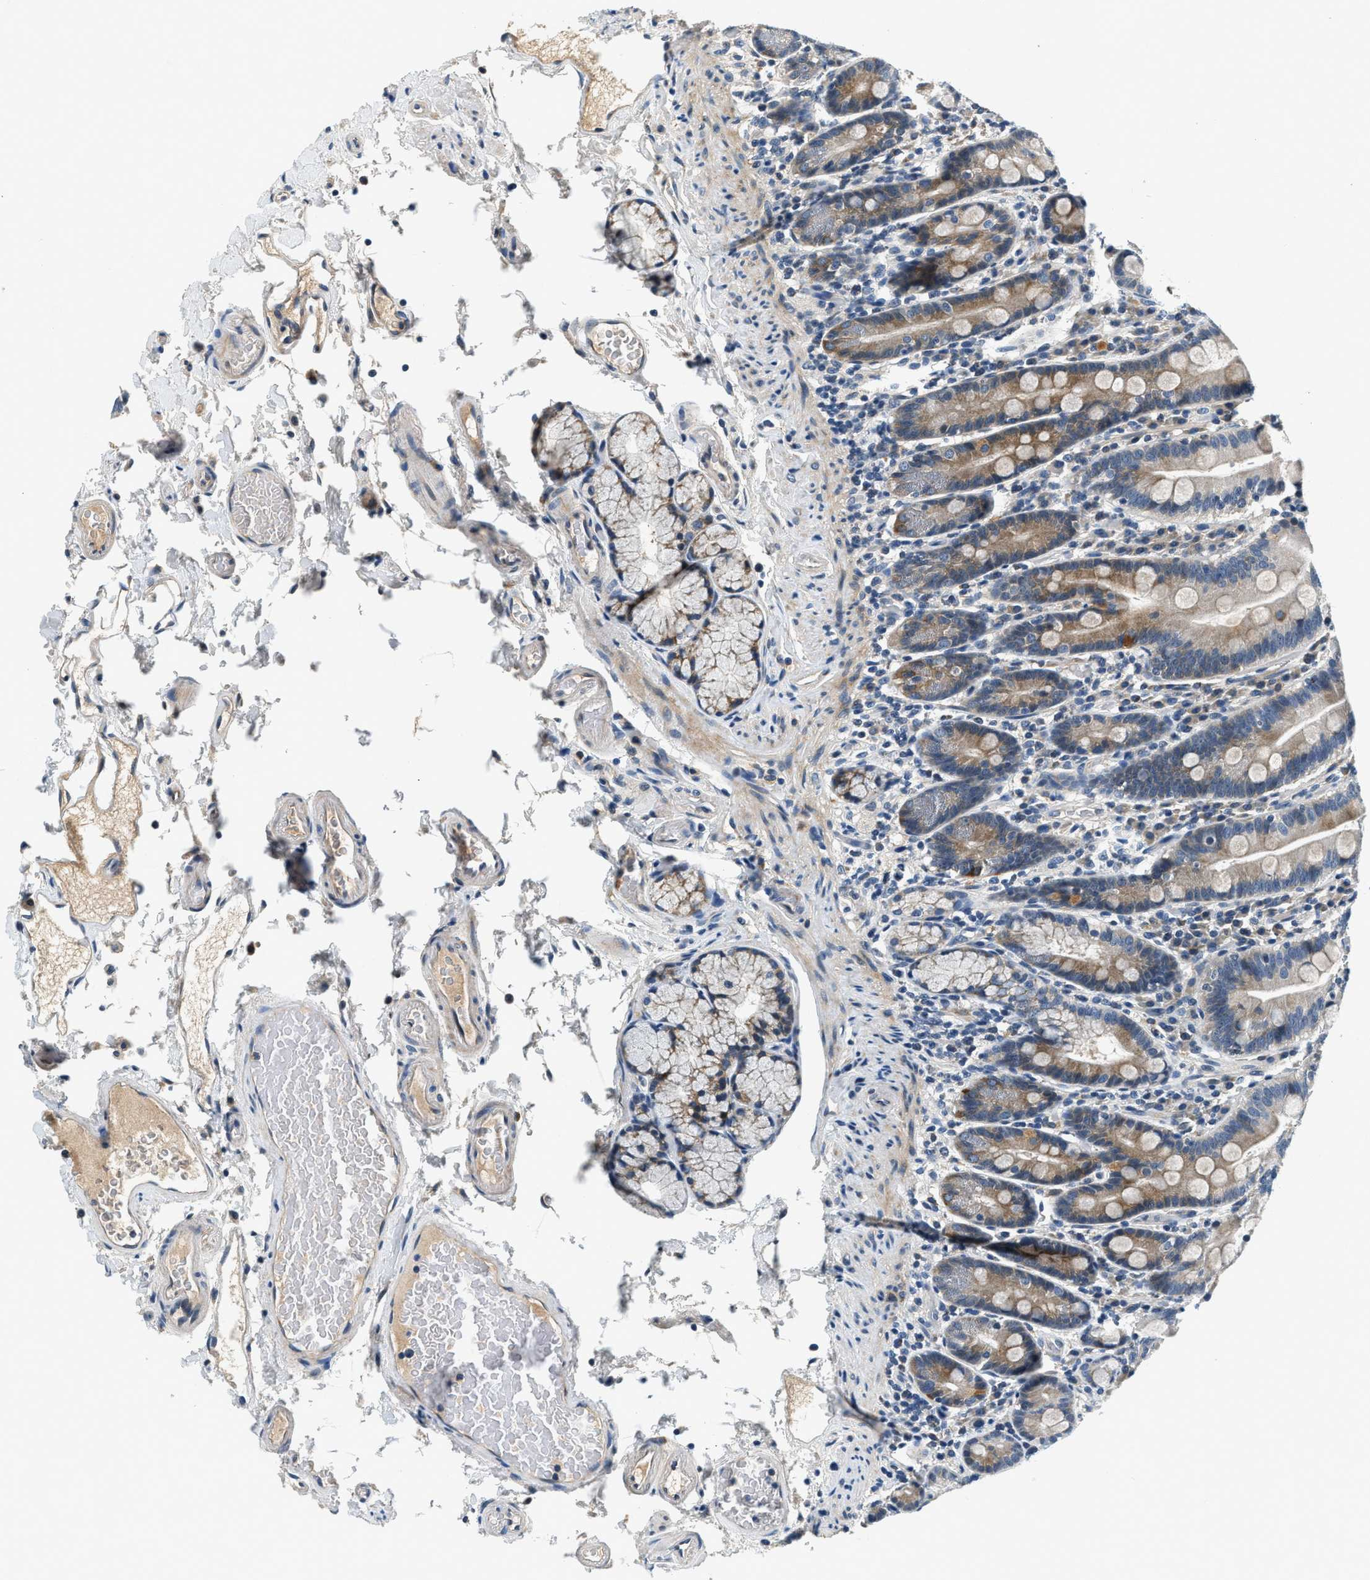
{"staining": {"intensity": "moderate", "quantity": "25%-75%", "location": "cytoplasmic/membranous"}, "tissue": "duodenum", "cell_type": "Glandular cells", "image_type": "normal", "snomed": [{"axis": "morphology", "description": "Normal tissue, NOS"}, {"axis": "topography", "description": "Small intestine, NOS"}], "caption": "The histopathology image demonstrates immunohistochemical staining of unremarkable duodenum. There is moderate cytoplasmic/membranous expression is appreciated in approximately 25%-75% of glandular cells. (DAB IHC with brightfield microscopy, high magnification).", "gene": "YAE1", "patient": {"sex": "female", "age": 71}}